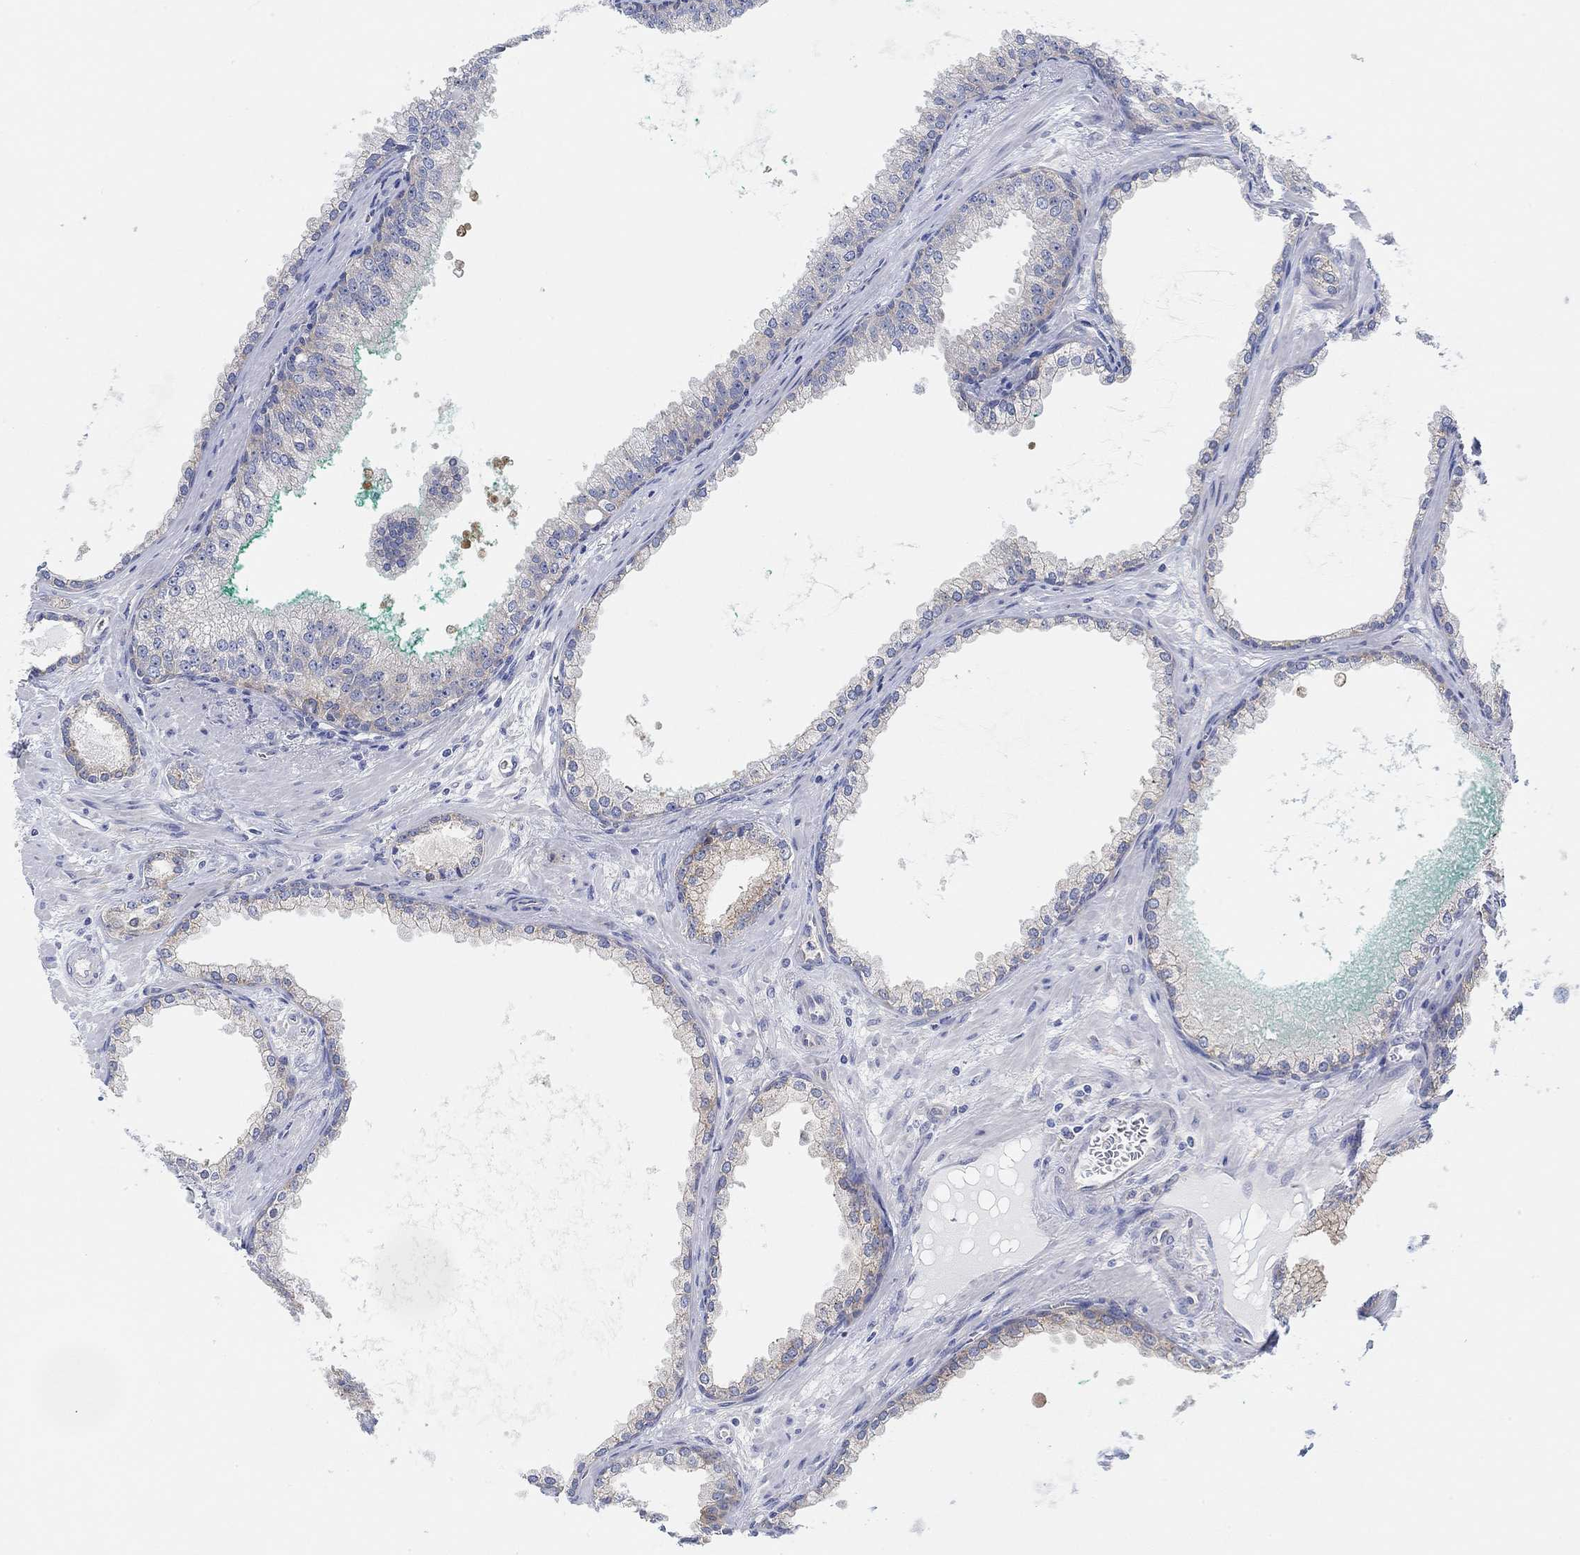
{"staining": {"intensity": "moderate", "quantity": "<25%", "location": "cytoplasmic/membranous"}, "tissue": "prostate cancer", "cell_type": "Tumor cells", "image_type": "cancer", "snomed": [{"axis": "morphology", "description": "Adenocarcinoma, NOS"}, {"axis": "topography", "description": "Prostate"}], "caption": "Immunohistochemistry (IHC) photomicrograph of human adenocarcinoma (prostate) stained for a protein (brown), which reveals low levels of moderate cytoplasmic/membranous expression in approximately <25% of tumor cells.", "gene": "RGS1", "patient": {"sex": "male", "age": 67}}